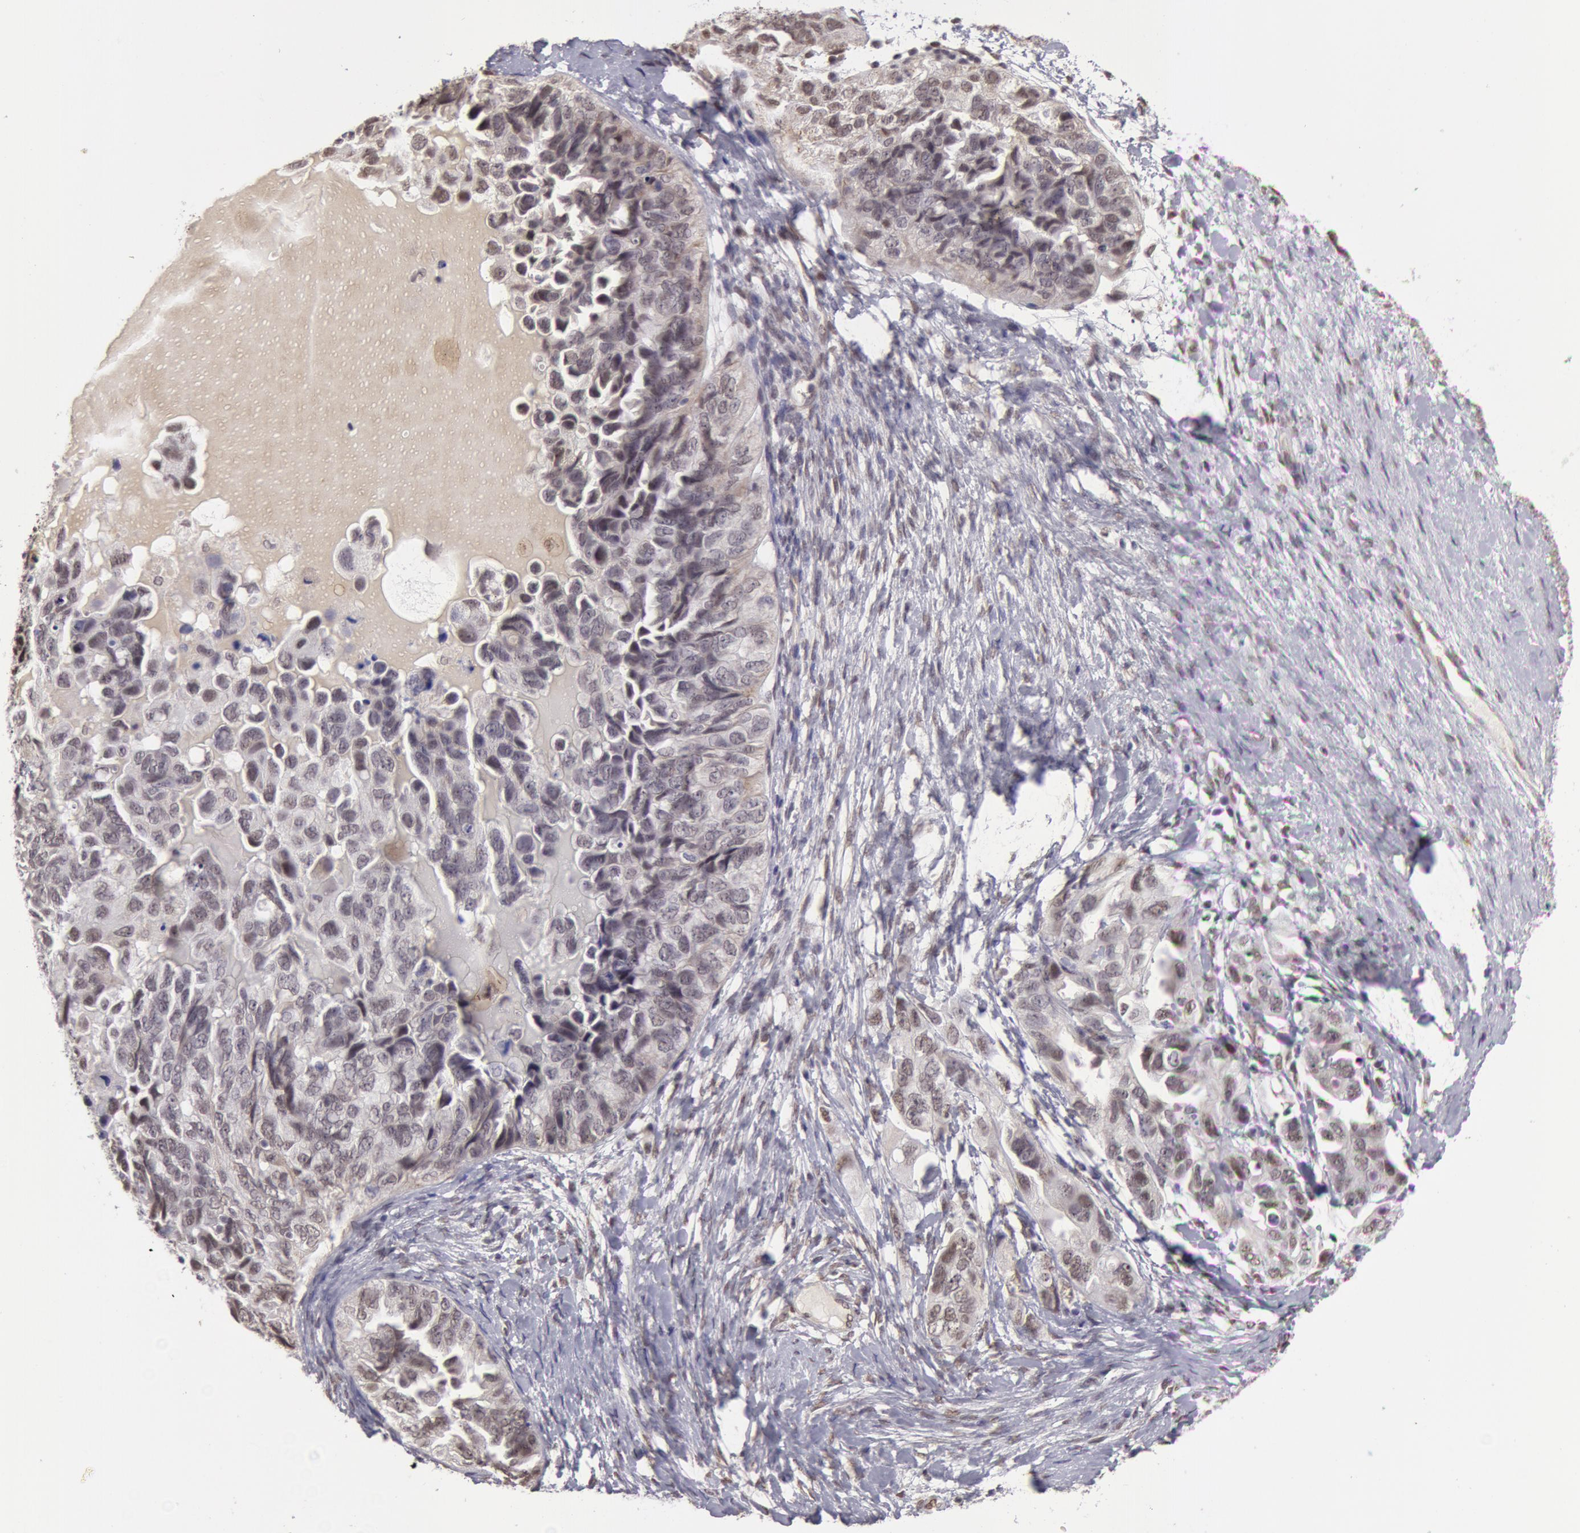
{"staining": {"intensity": "weak", "quantity": "25%-75%", "location": "nuclear"}, "tissue": "ovarian cancer", "cell_type": "Tumor cells", "image_type": "cancer", "snomed": [{"axis": "morphology", "description": "Cystadenocarcinoma, serous, NOS"}, {"axis": "topography", "description": "Ovary"}], "caption": "Ovarian serous cystadenocarcinoma tissue displays weak nuclear positivity in approximately 25%-75% of tumor cells", "gene": "VRTN", "patient": {"sex": "female", "age": 82}}